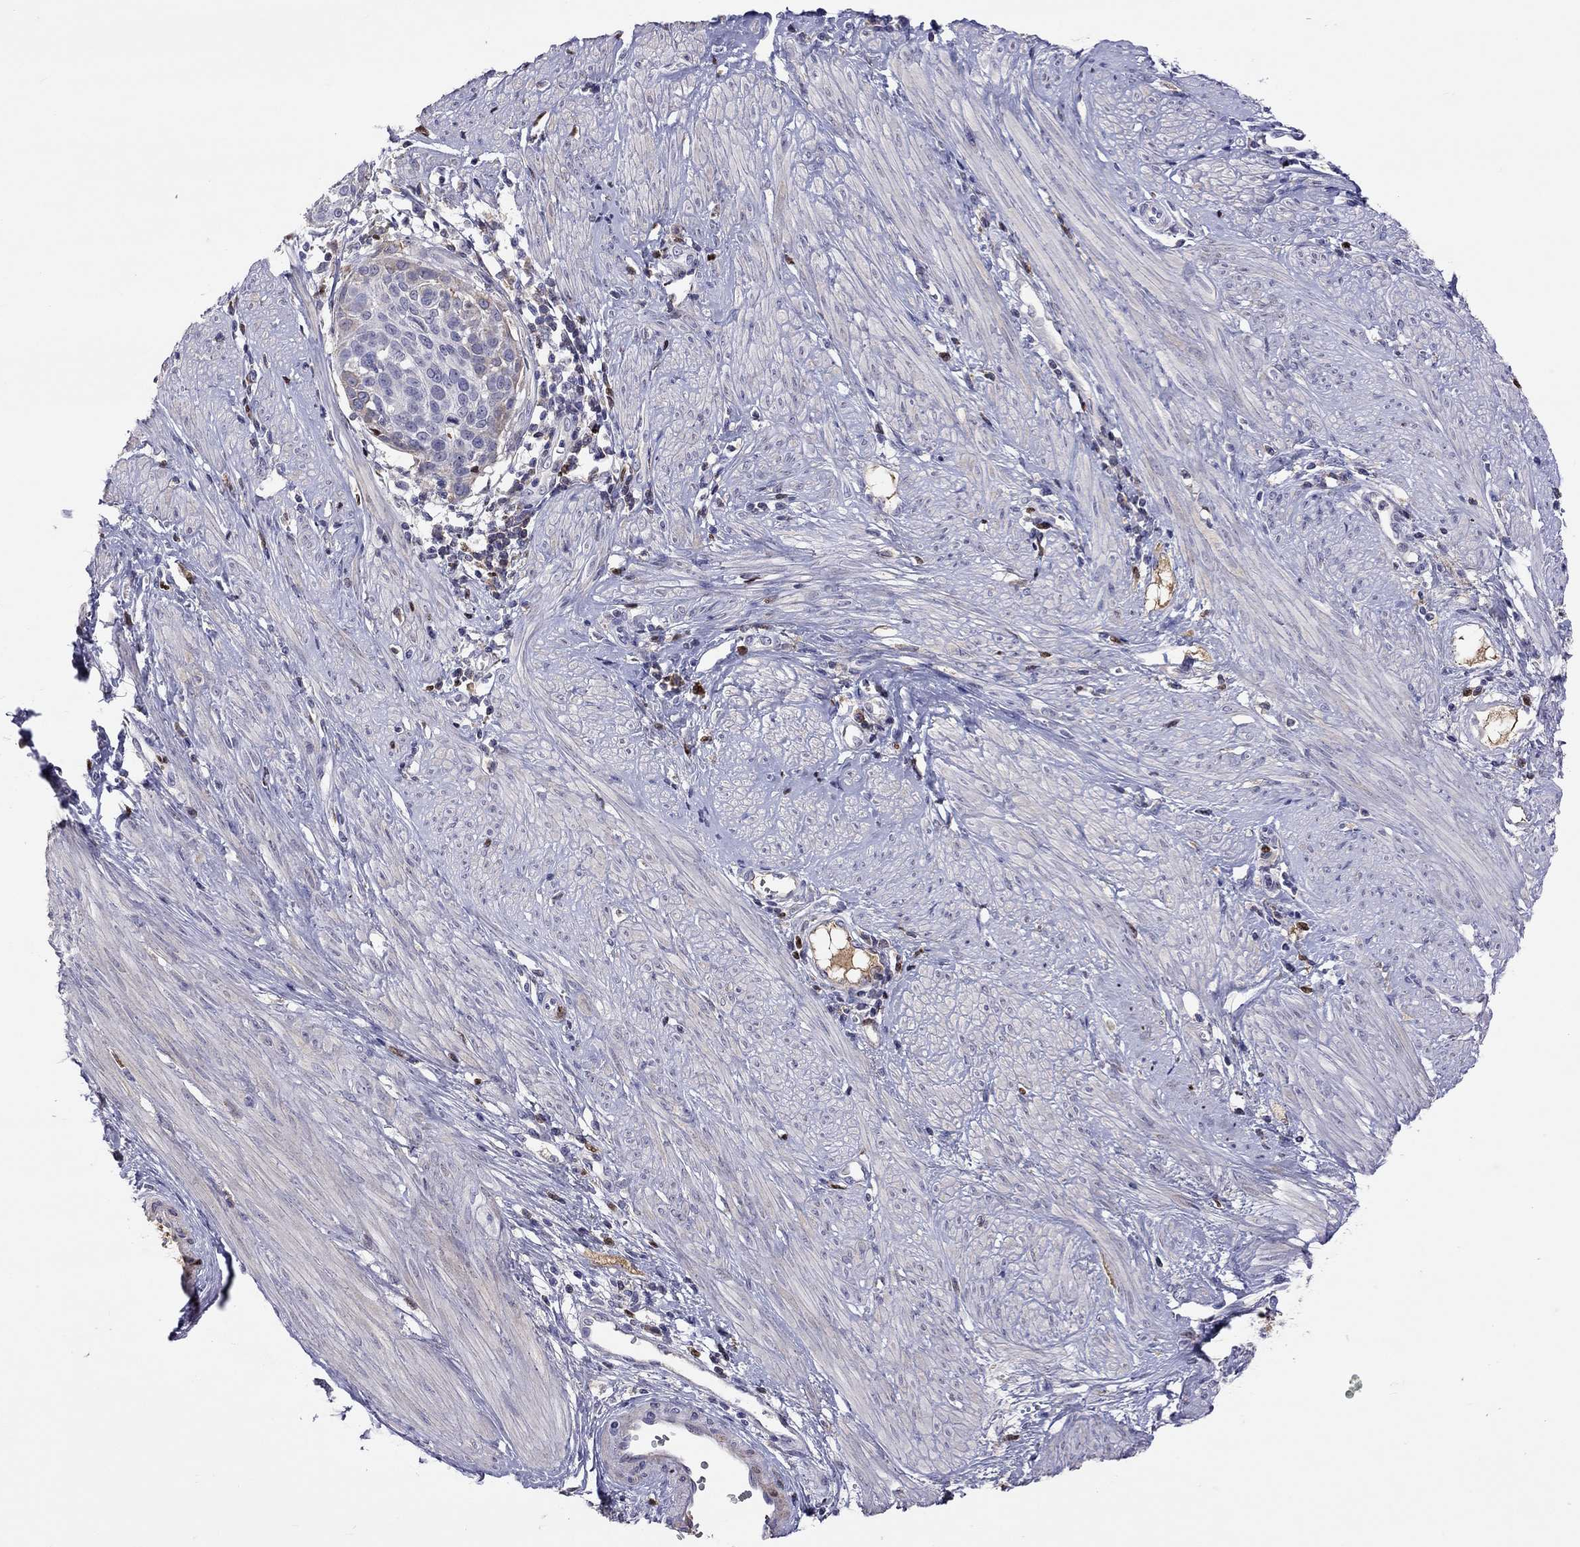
{"staining": {"intensity": "negative", "quantity": "none", "location": "none"}, "tissue": "cervical cancer", "cell_type": "Tumor cells", "image_type": "cancer", "snomed": [{"axis": "morphology", "description": "Squamous cell carcinoma, NOS"}, {"axis": "topography", "description": "Cervix"}], "caption": "Squamous cell carcinoma (cervical) was stained to show a protein in brown. There is no significant staining in tumor cells.", "gene": "SERPINA3", "patient": {"sex": "female", "age": 39}}